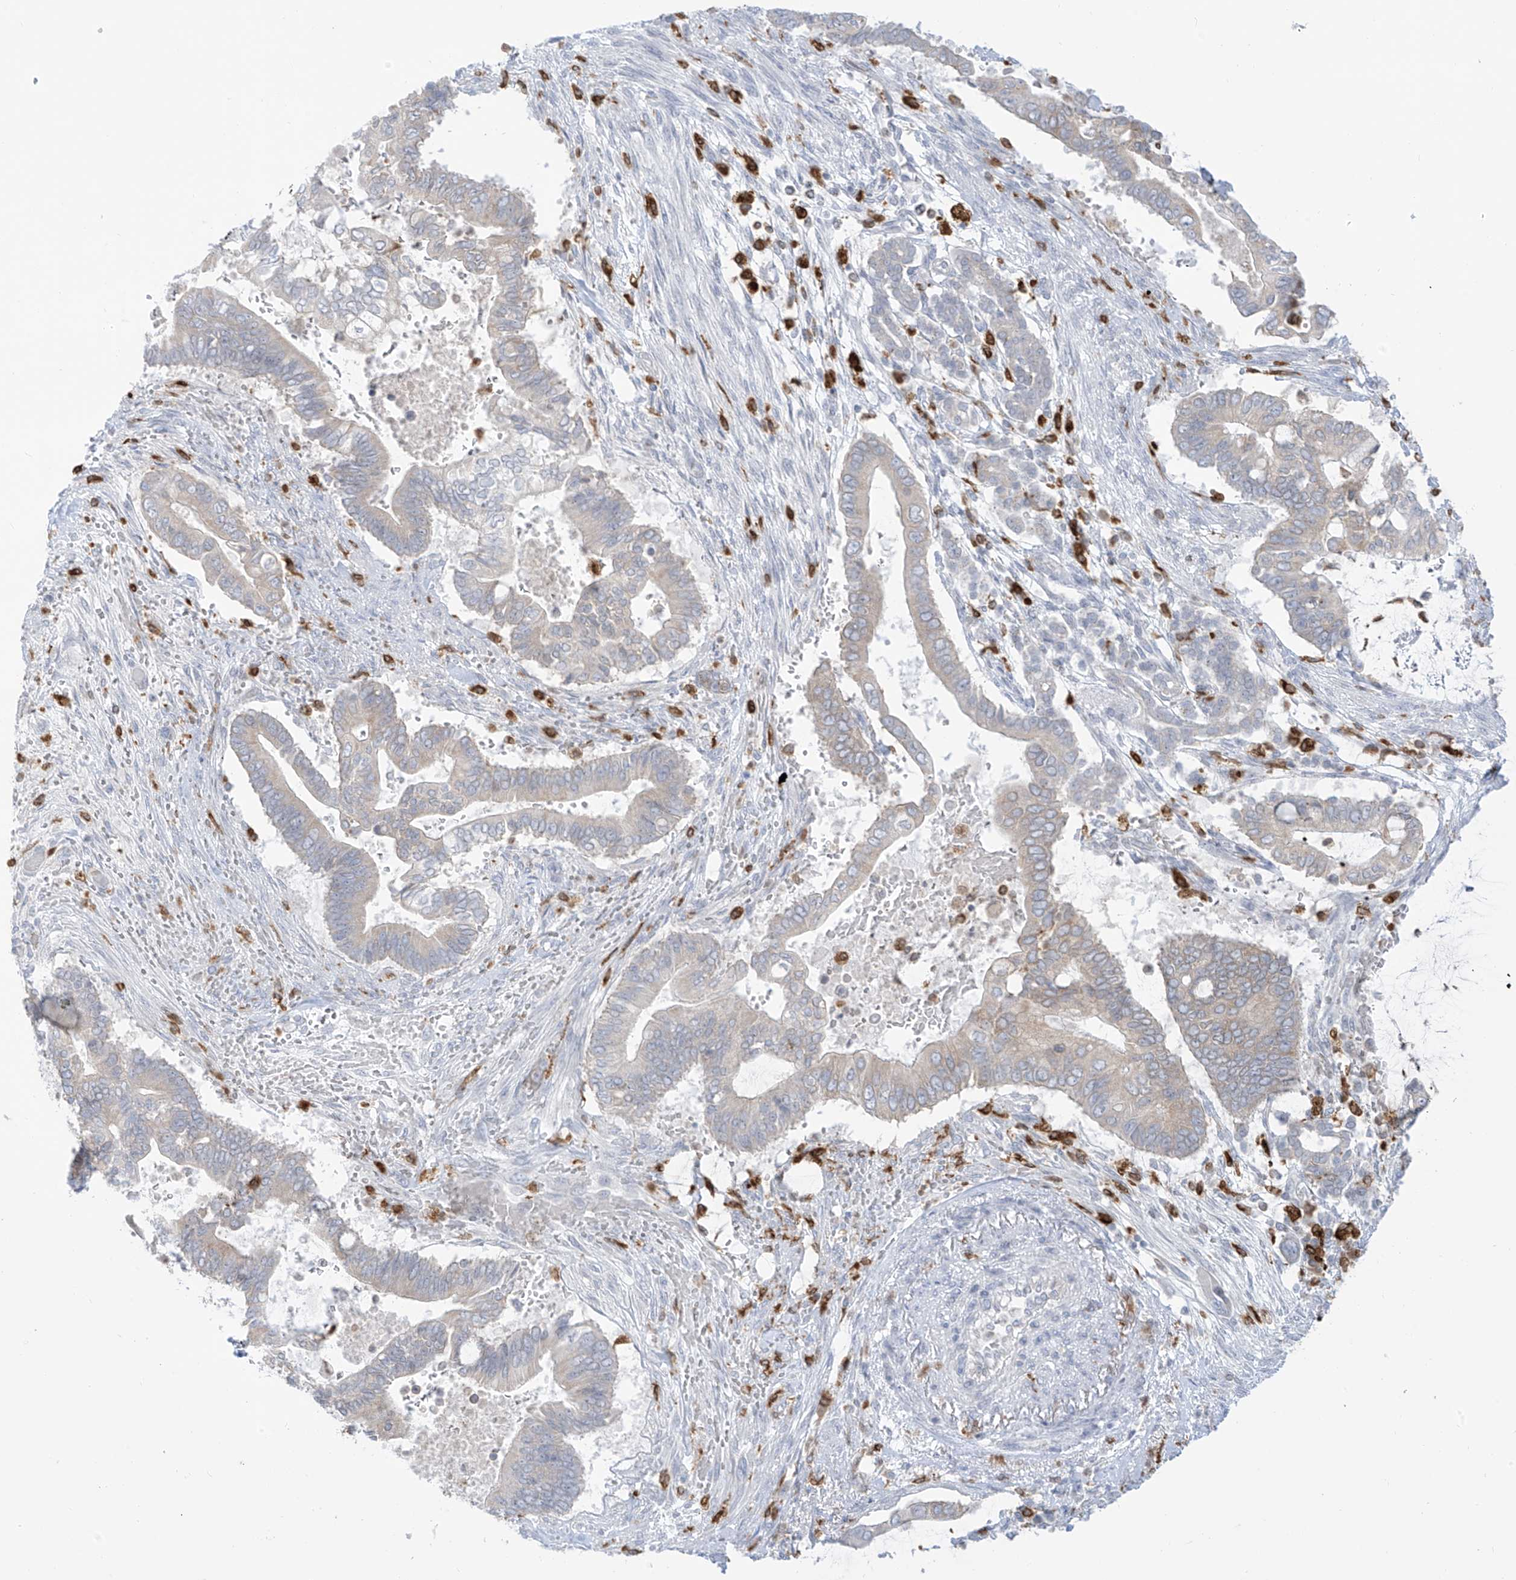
{"staining": {"intensity": "negative", "quantity": "none", "location": "none"}, "tissue": "pancreatic cancer", "cell_type": "Tumor cells", "image_type": "cancer", "snomed": [{"axis": "morphology", "description": "Adenocarcinoma, NOS"}, {"axis": "topography", "description": "Pancreas"}], "caption": "Immunohistochemical staining of pancreatic cancer displays no significant positivity in tumor cells. (IHC, brightfield microscopy, high magnification).", "gene": "TBXAS1", "patient": {"sex": "male", "age": 68}}